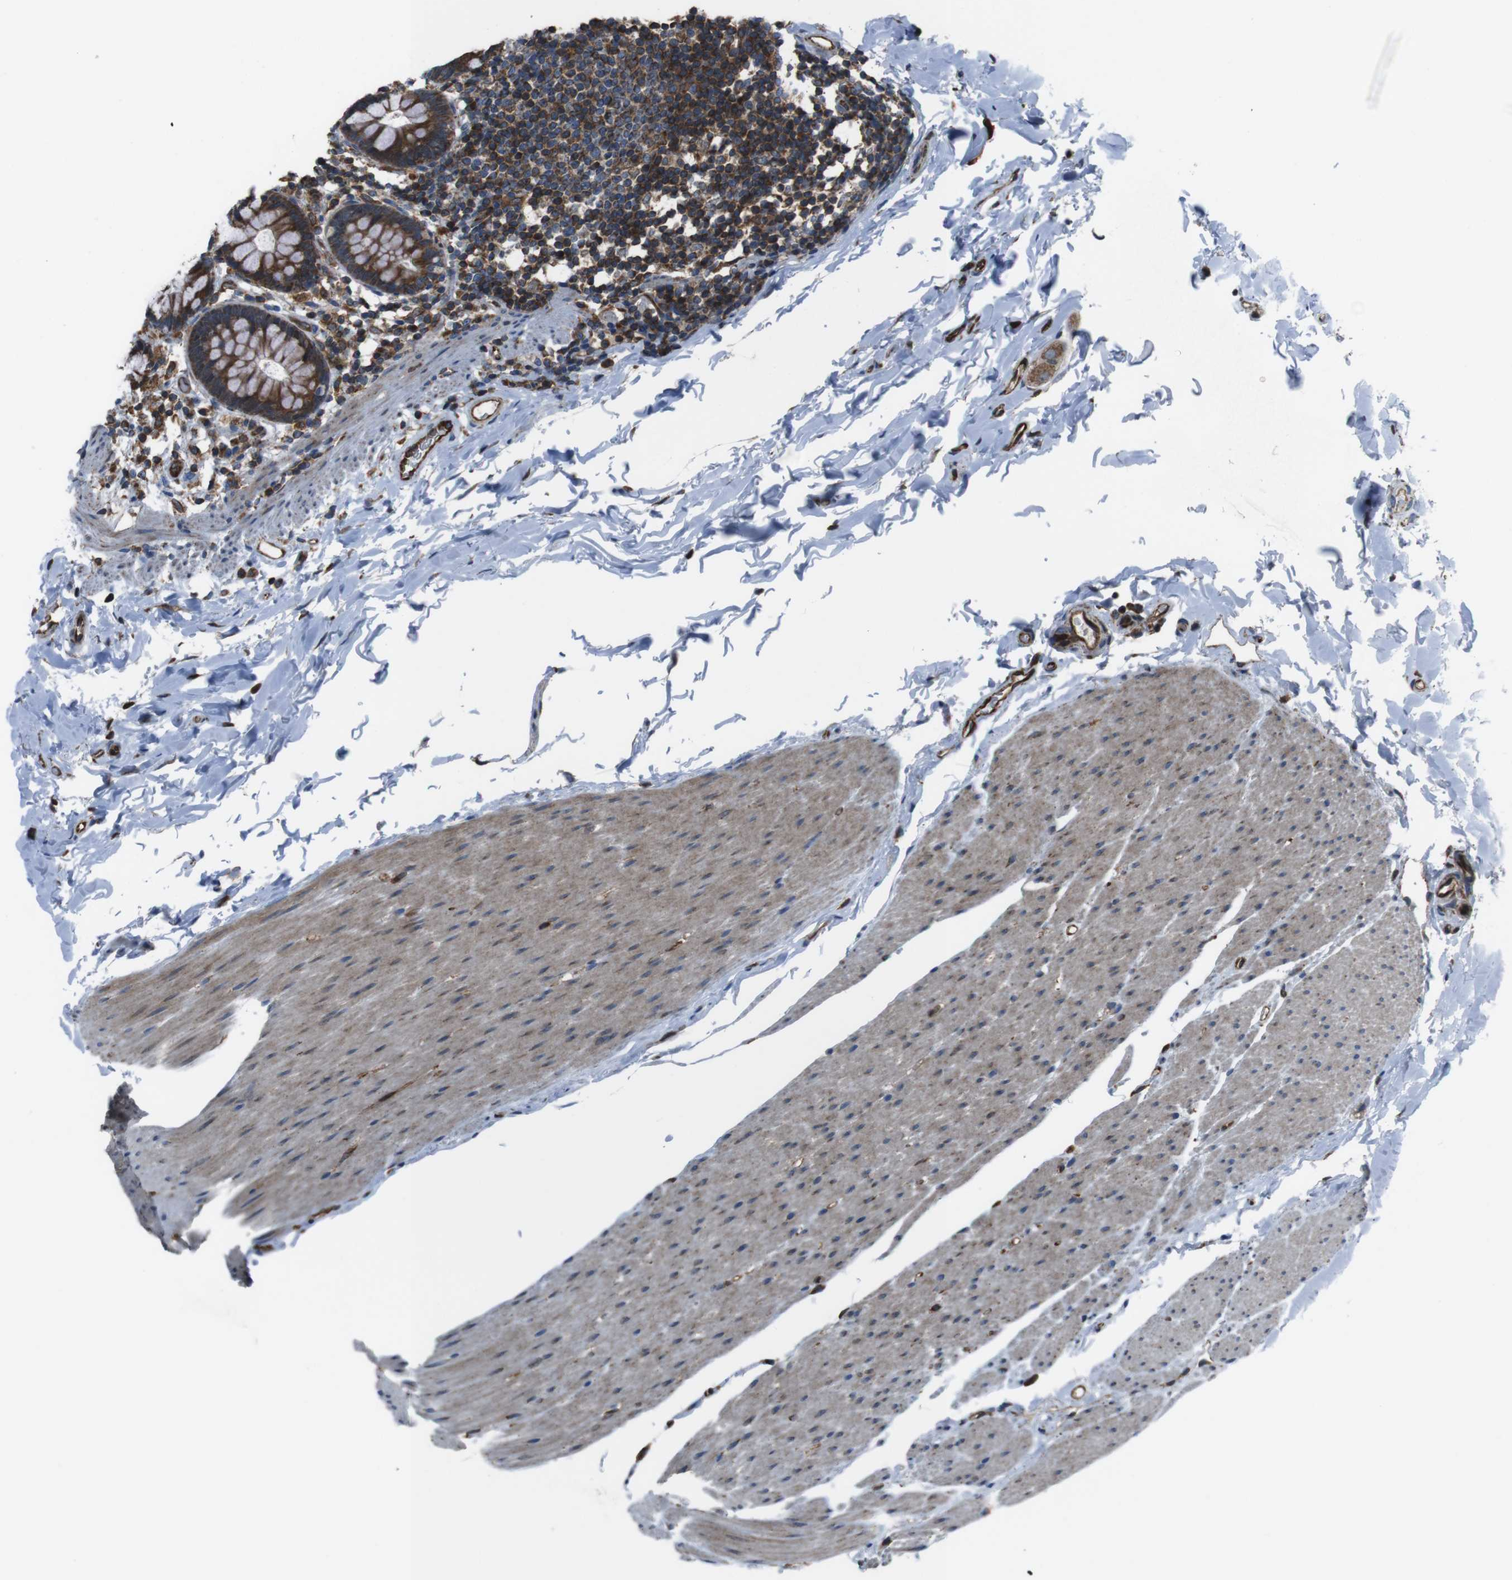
{"staining": {"intensity": "strong", "quantity": ">75%", "location": "cytoplasmic/membranous"}, "tissue": "colon", "cell_type": "Endothelial cells", "image_type": "normal", "snomed": [{"axis": "morphology", "description": "Normal tissue, NOS"}, {"axis": "topography", "description": "Colon"}], "caption": "A photomicrograph of colon stained for a protein exhibits strong cytoplasmic/membranous brown staining in endothelial cells.", "gene": "GIMAP8", "patient": {"sex": "female", "age": 80}}